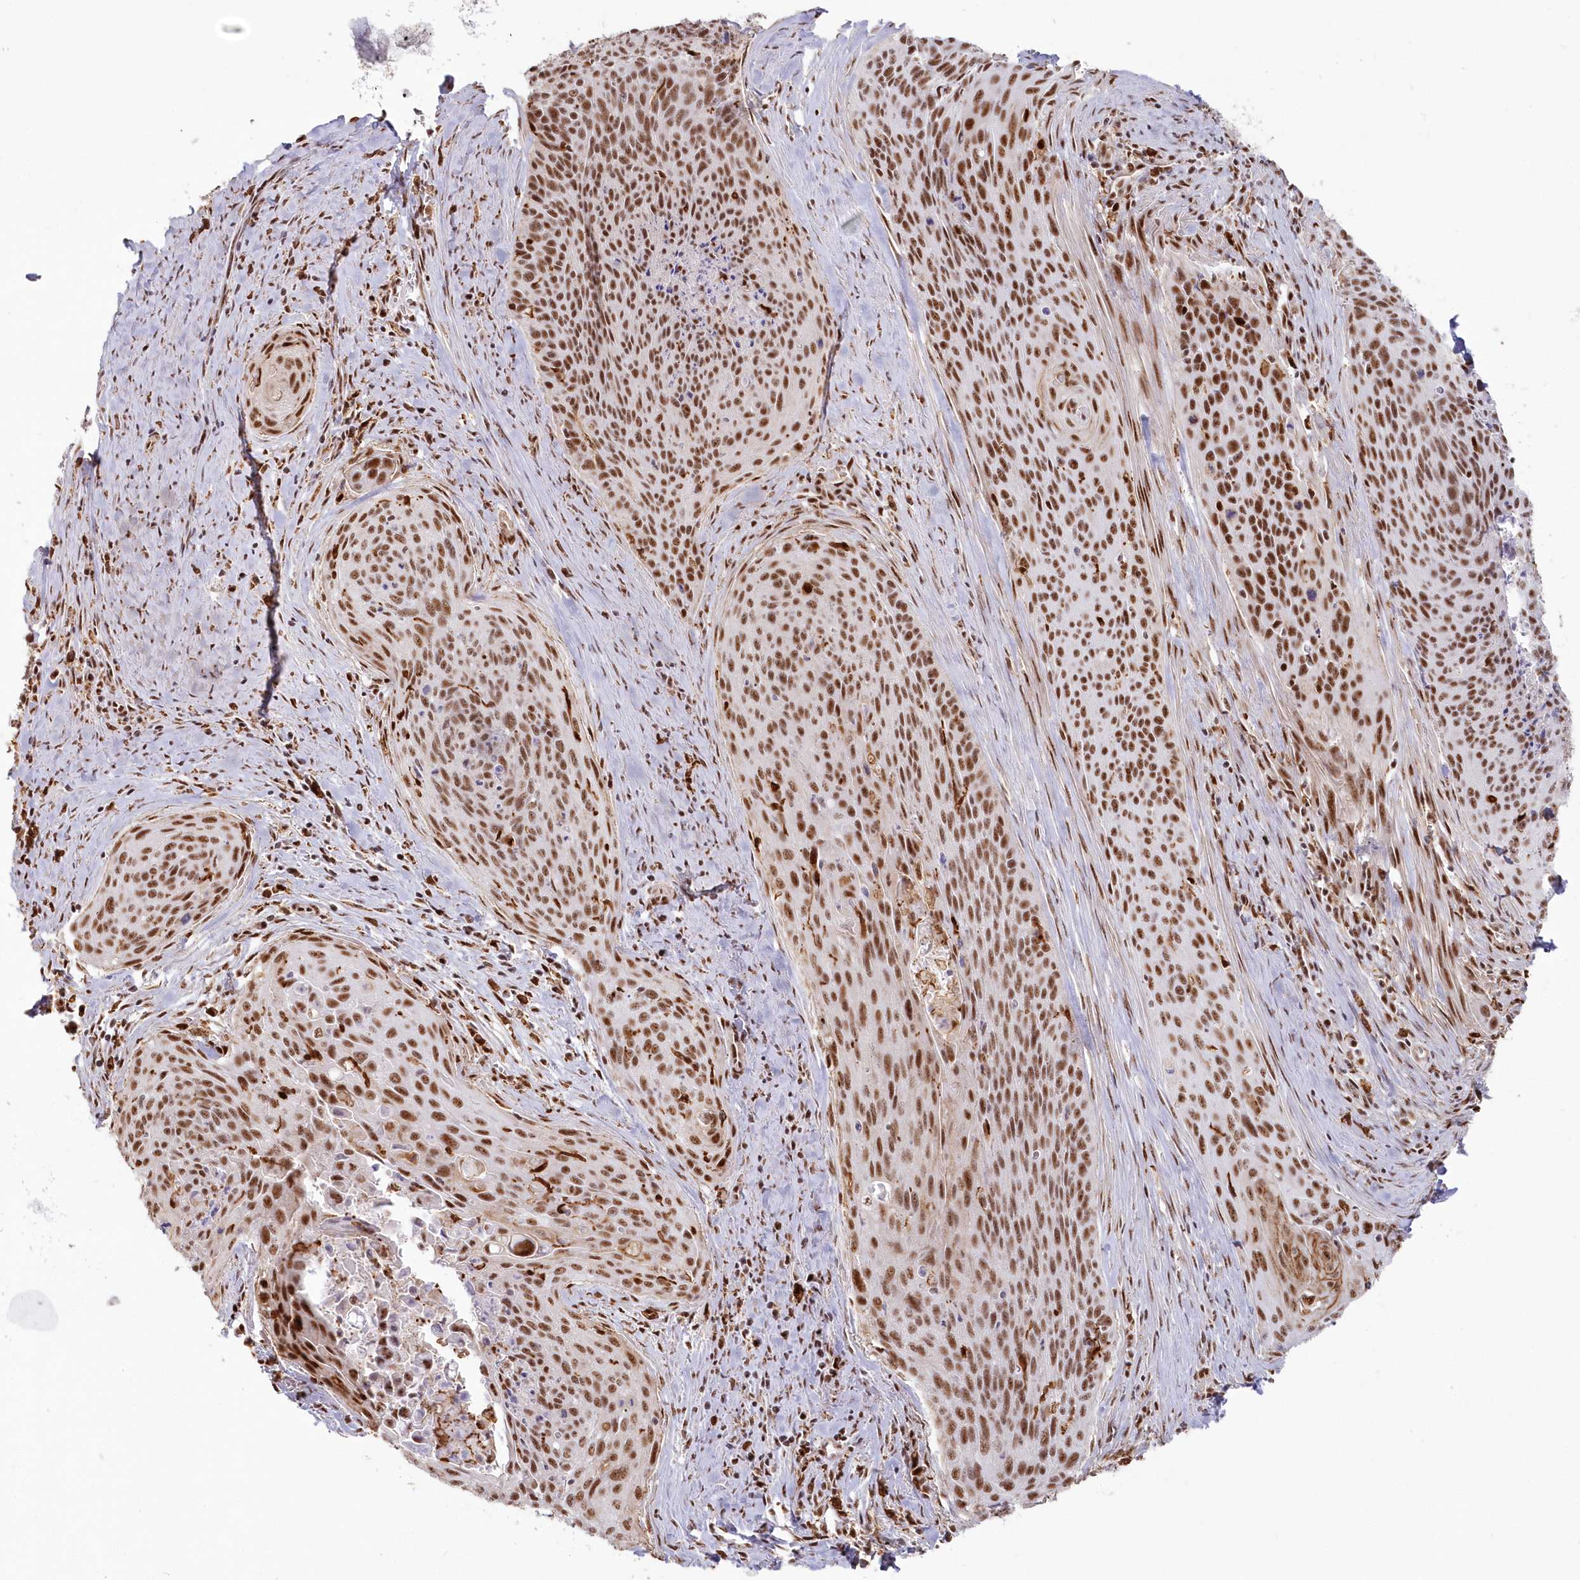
{"staining": {"intensity": "strong", "quantity": ">75%", "location": "nuclear"}, "tissue": "cervical cancer", "cell_type": "Tumor cells", "image_type": "cancer", "snomed": [{"axis": "morphology", "description": "Squamous cell carcinoma, NOS"}, {"axis": "topography", "description": "Cervix"}], "caption": "Protein staining by immunohistochemistry demonstrates strong nuclear positivity in approximately >75% of tumor cells in cervical cancer. (DAB (3,3'-diaminobenzidine) = brown stain, brightfield microscopy at high magnification).", "gene": "DDX46", "patient": {"sex": "female", "age": 55}}